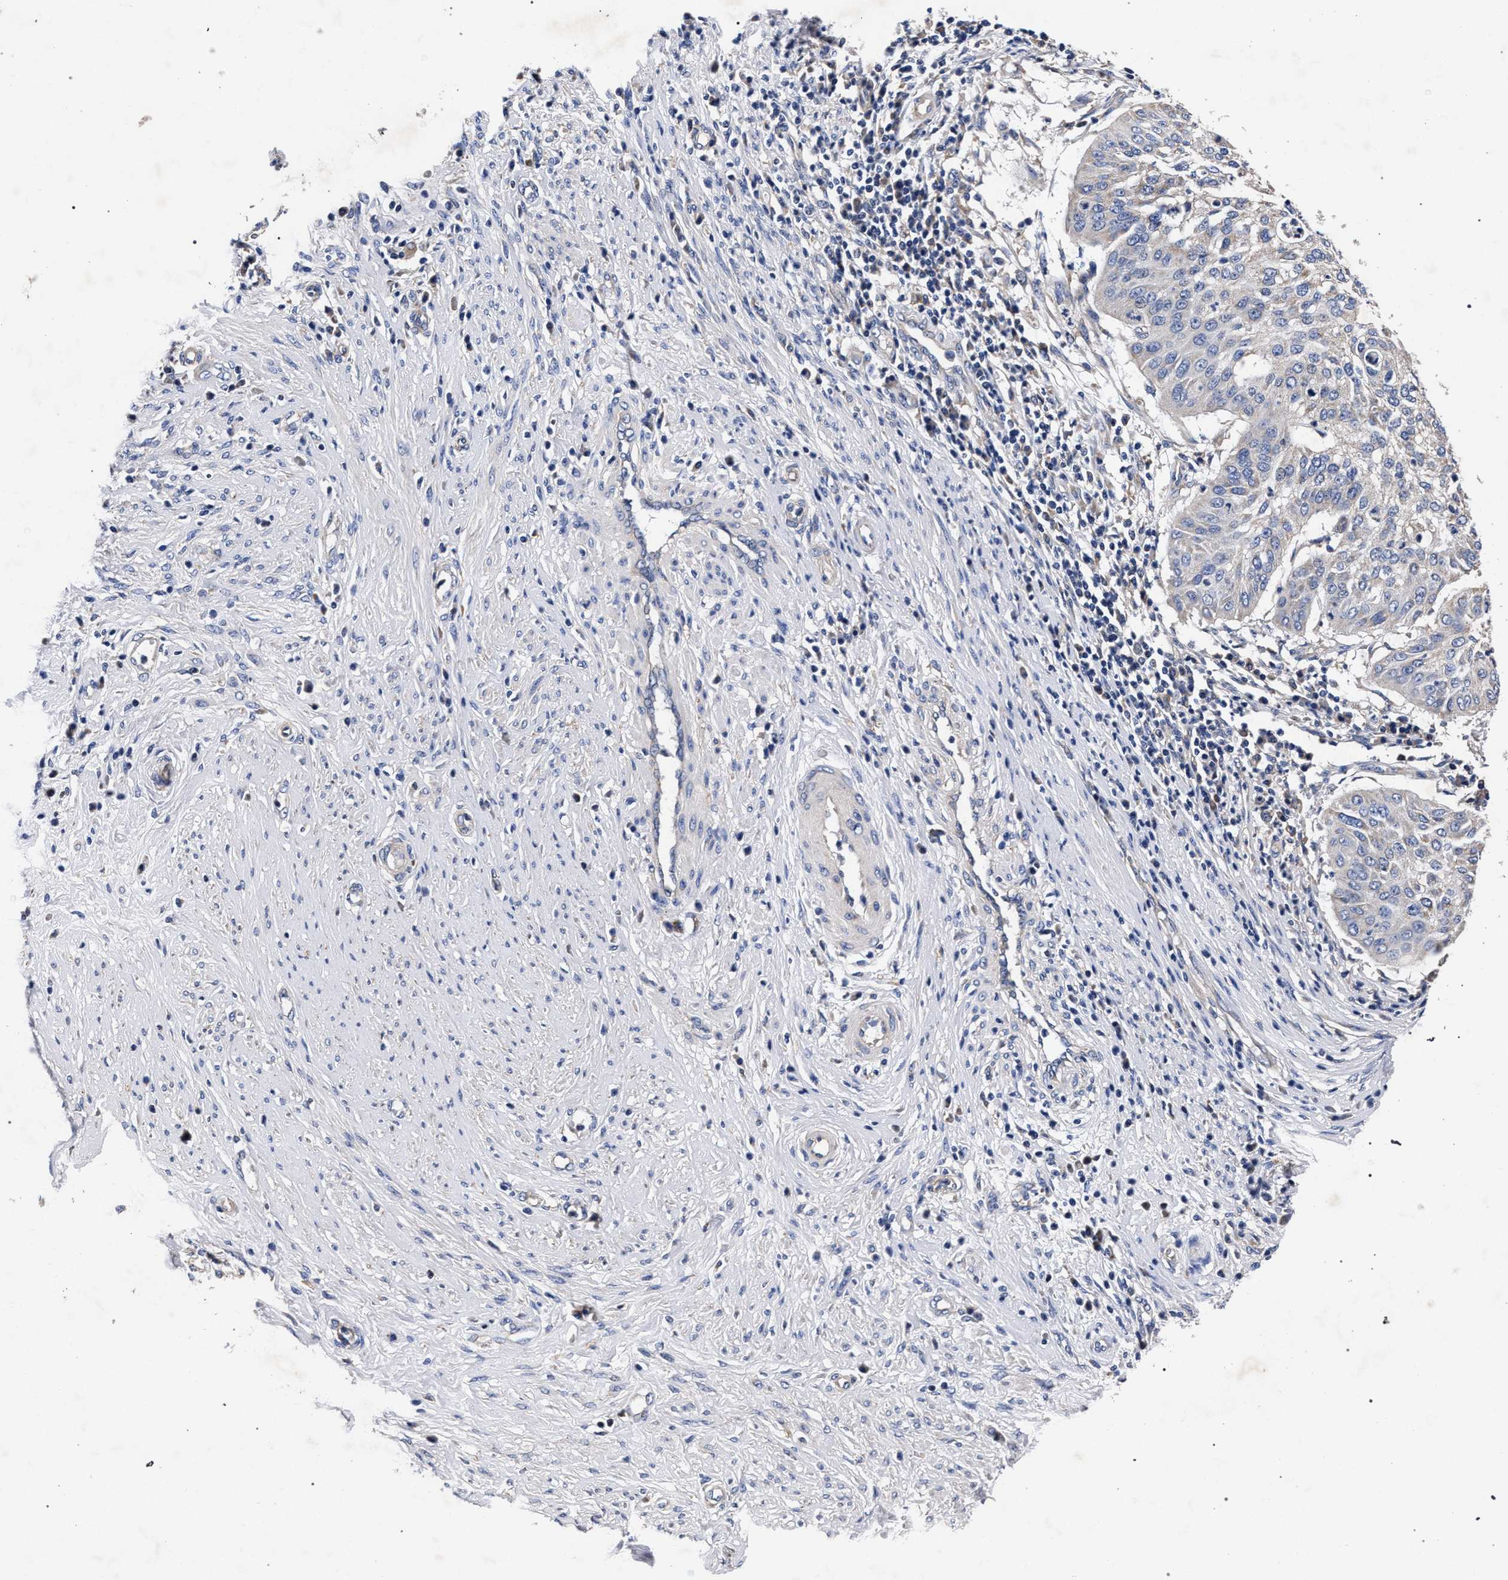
{"staining": {"intensity": "negative", "quantity": "none", "location": "none"}, "tissue": "cervical cancer", "cell_type": "Tumor cells", "image_type": "cancer", "snomed": [{"axis": "morphology", "description": "Normal tissue, NOS"}, {"axis": "morphology", "description": "Squamous cell carcinoma, NOS"}, {"axis": "topography", "description": "Cervix"}], "caption": "Immunohistochemistry photomicrograph of cervical squamous cell carcinoma stained for a protein (brown), which displays no staining in tumor cells.", "gene": "CFAP95", "patient": {"sex": "female", "age": 39}}